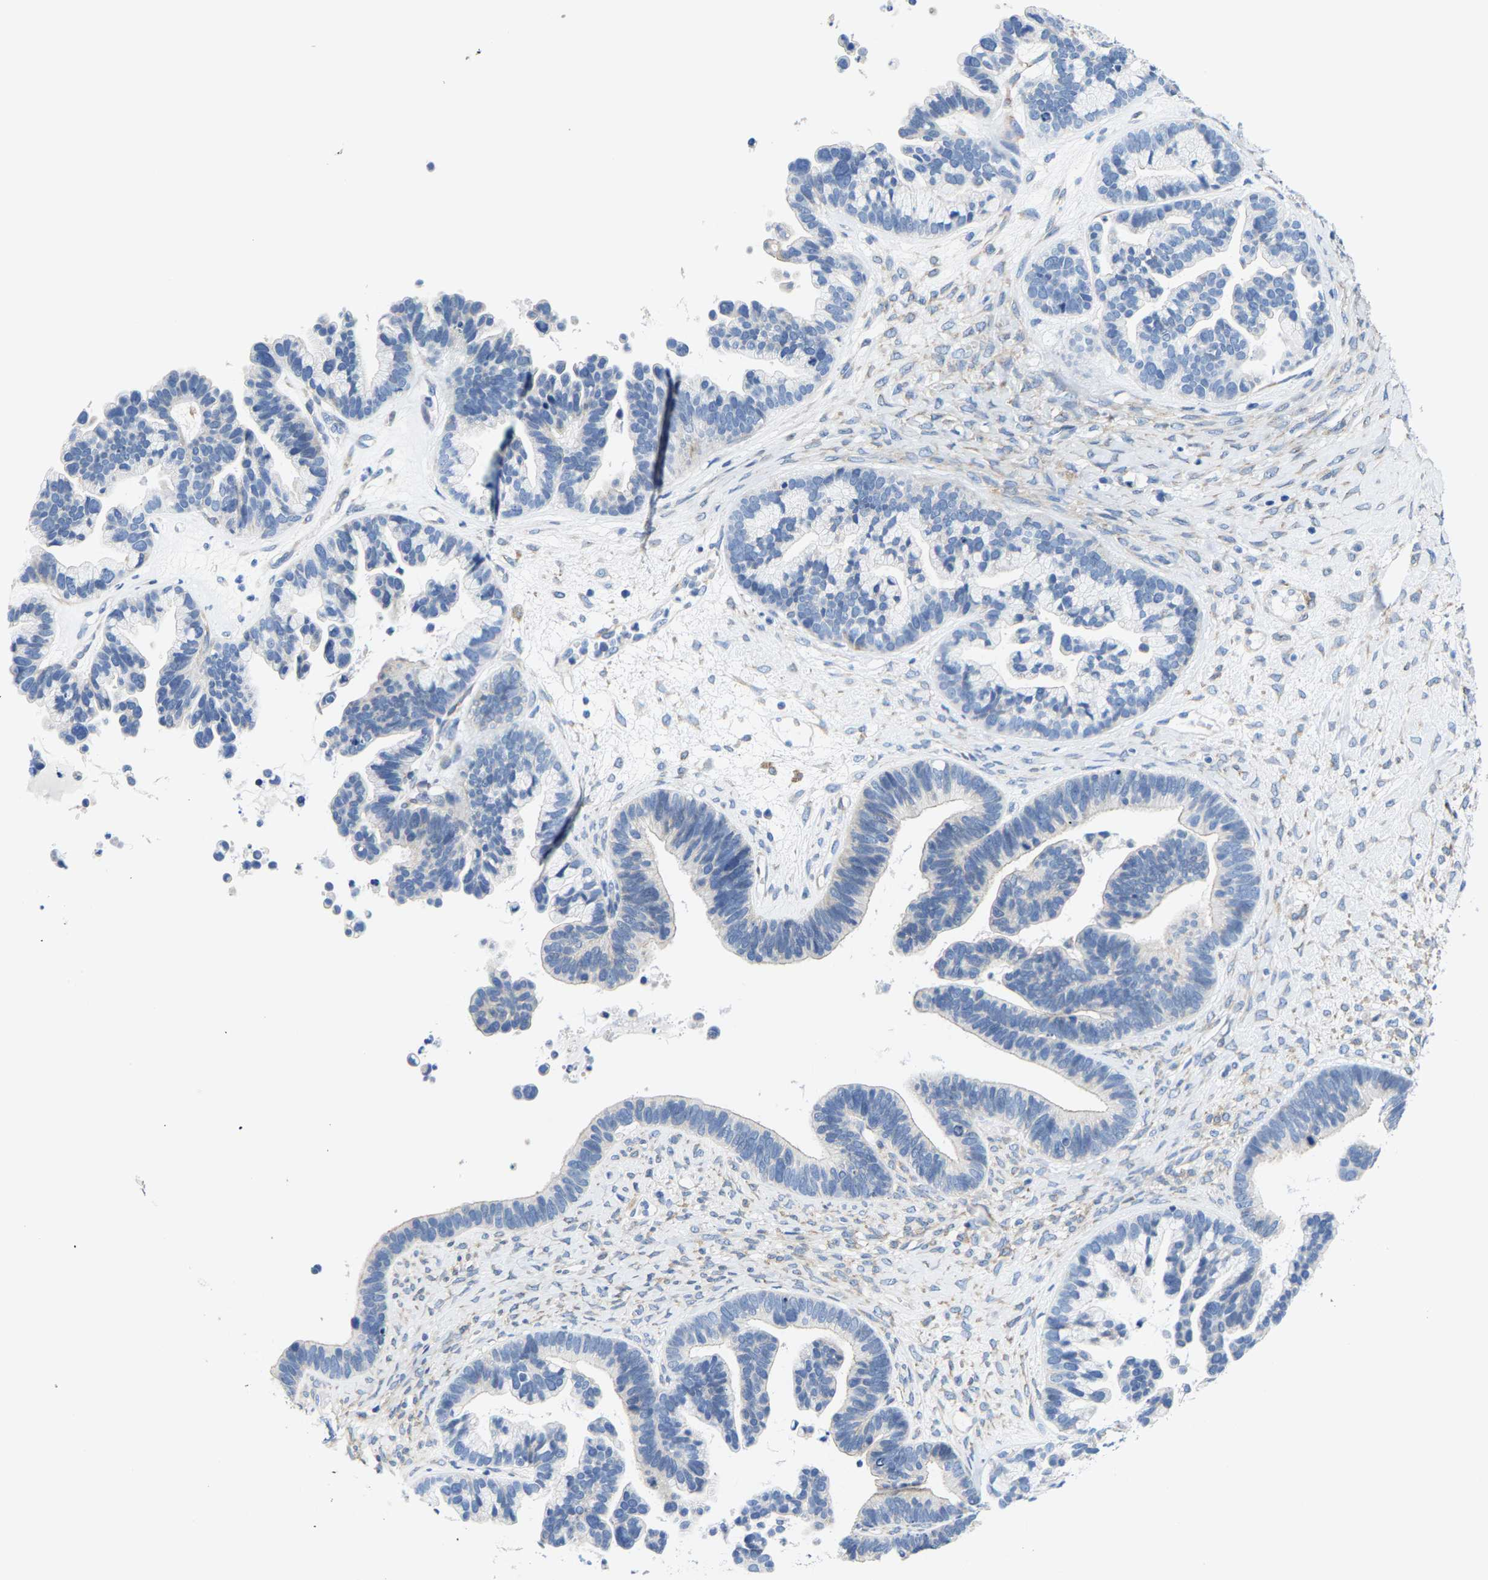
{"staining": {"intensity": "negative", "quantity": "none", "location": "none"}, "tissue": "ovarian cancer", "cell_type": "Tumor cells", "image_type": "cancer", "snomed": [{"axis": "morphology", "description": "Cystadenocarcinoma, serous, NOS"}, {"axis": "topography", "description": "Ovary"}], "caption": "Protein analysis of ovarian cancer exhibits no significant staining in tumor cells.", "gene": "DSCAM", "patient": {"sex": "female", "age": 56}}